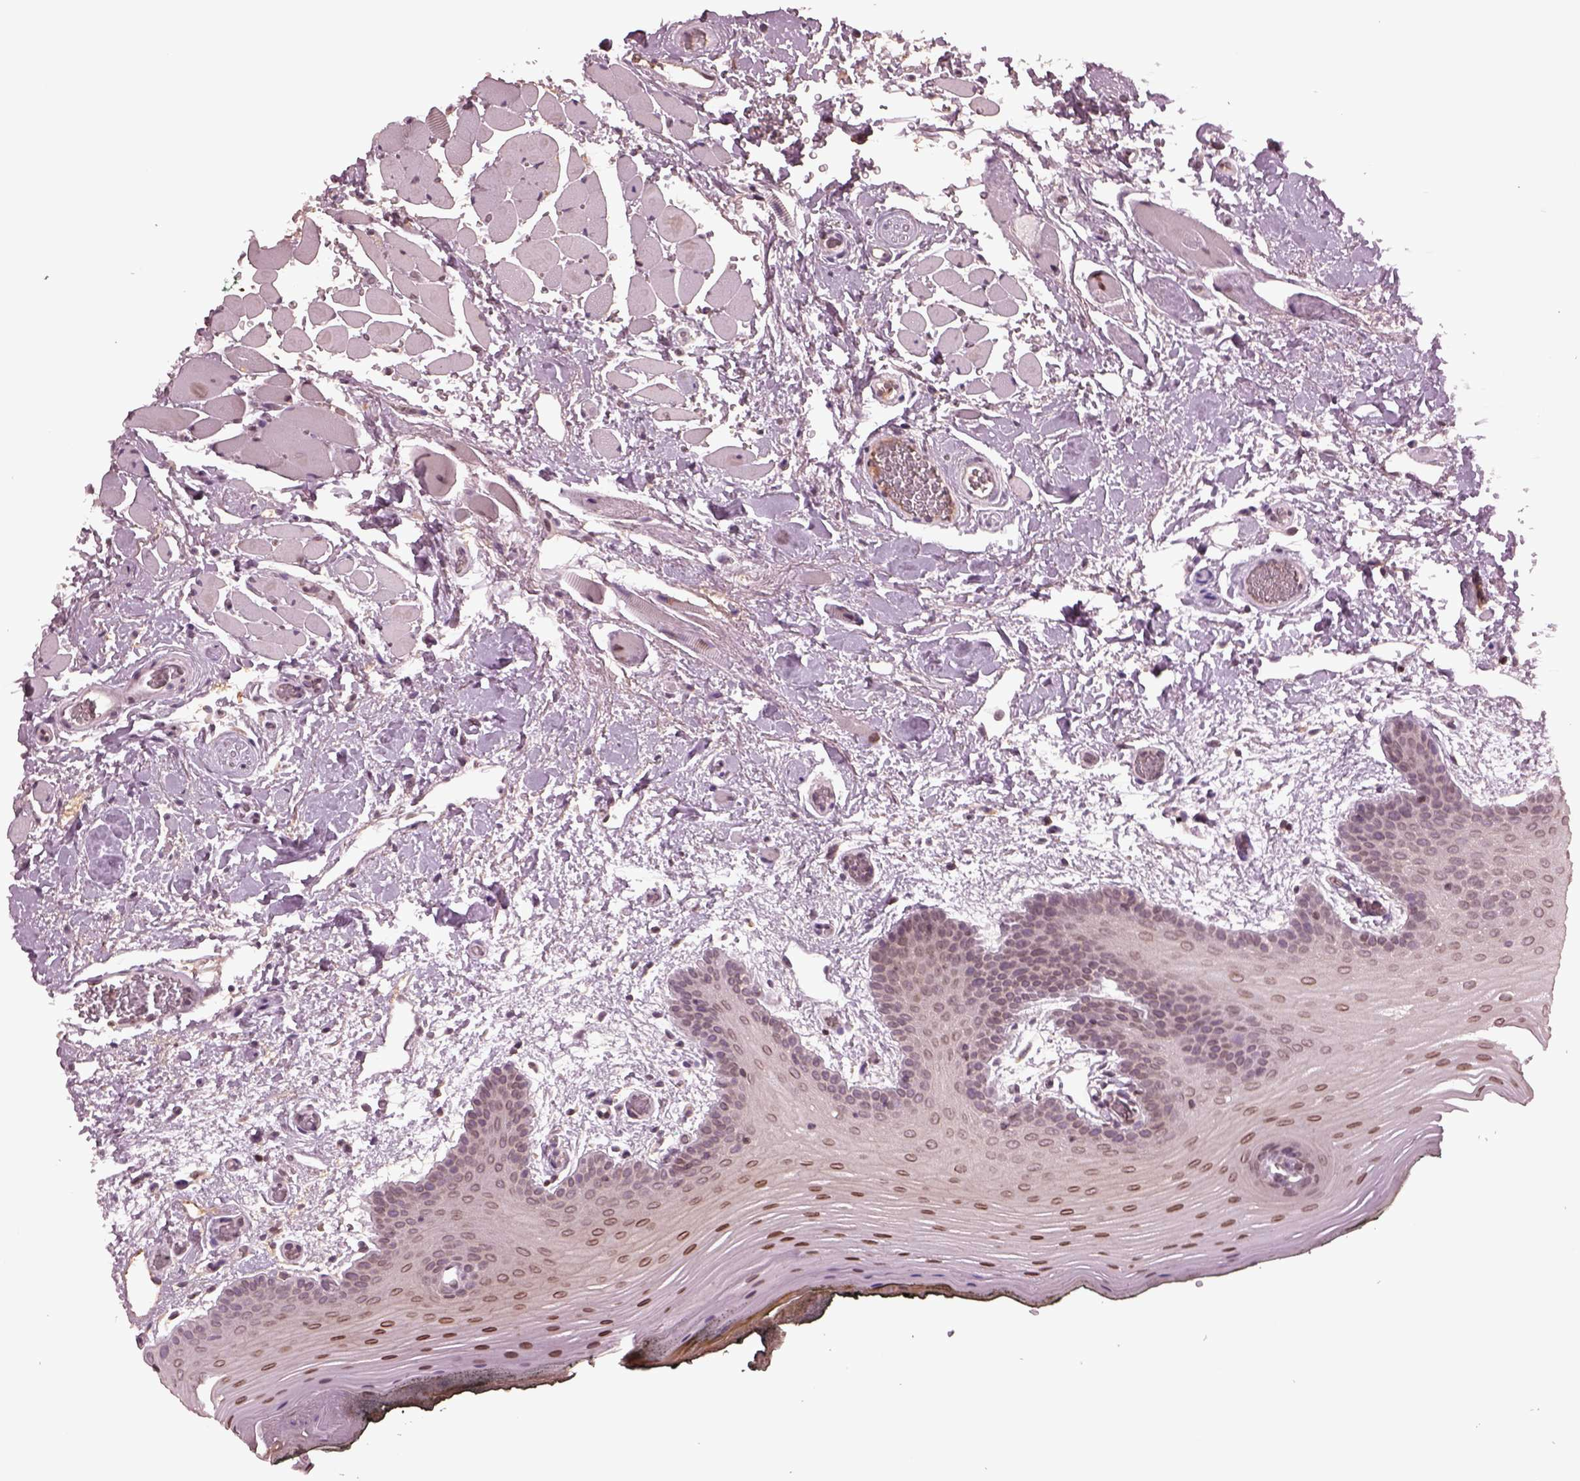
{"staining": {"intensity": "moderate", "quantity": "<25%", "location": "nuclear"}, "tissue": "oral mucosa", "cell_type": "Squamous epithelial cells", "image_type": "normal", "snomed": [{"axis": "morphology", "description": "Normal tissue, NOS"}, {"axis": "topography", "description": "Oral tissue"}, {"axis": "topography", "description": "Head-Neck"}], "caption": "Protein staining displays moderate nuclear staining in approximately <25% of squamous epithelial cells in normal oral mucosa.", "gene": "PTX4", "patient": {"sex": "male", "age": 65}}